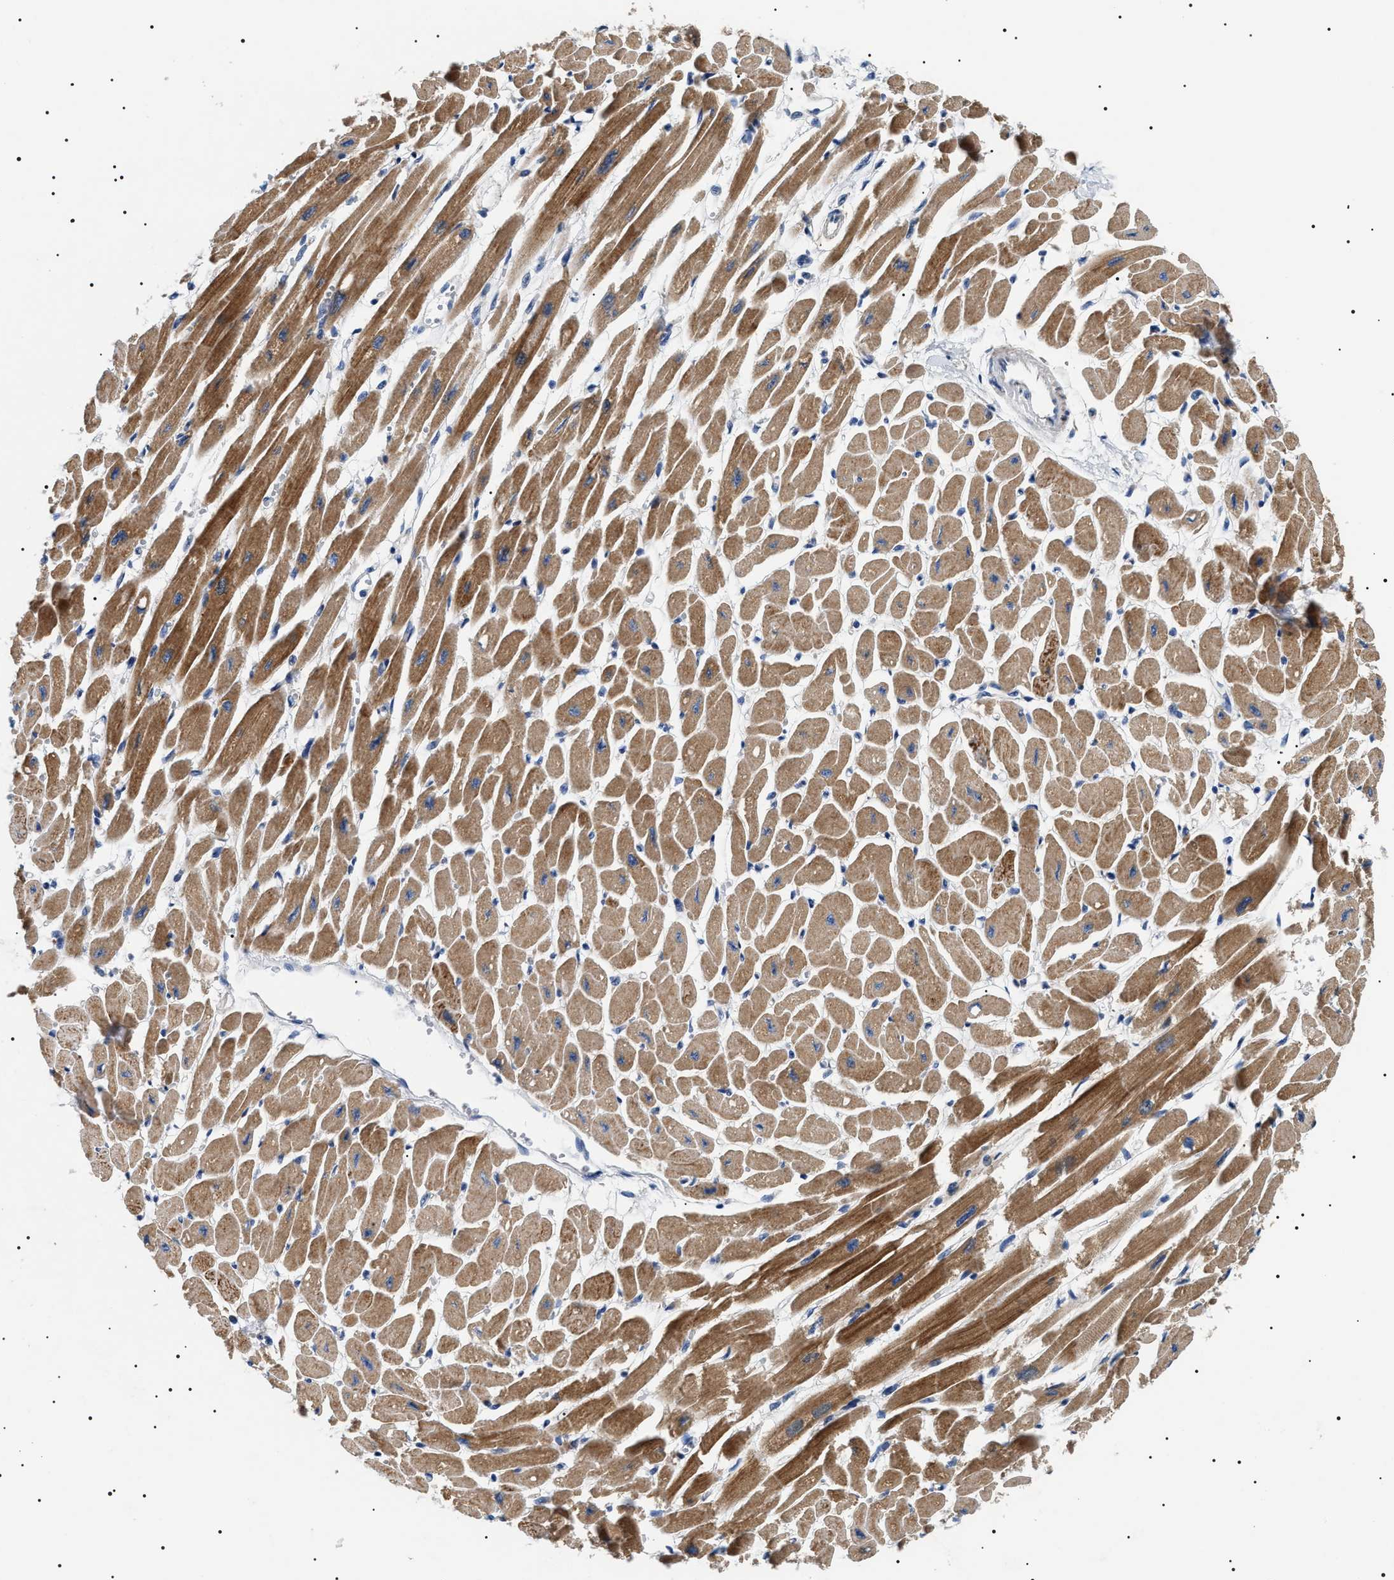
{"staining": {"intensity": "strong", "quantity": ">75%", "location": "cytoplasmic/membranous"}, "tissue": "heart muscle", "cell_type": "Cardiomyocytes", "image_type": "normal", "snomed": [{"axis": "morphology", "description": "Normal tissue, NOS"}, {"axis": "topography", "description": "Heart"}], "caption": "An IHC photomicrograph of unremarkable tissue is shown. Protein staining in brown highlights strong cytoplasmic/membranous positivity in heart muscle within cardiomyocytes.", "gene": "TMEM222", "patient": {"sex": "female", "age": 54}}